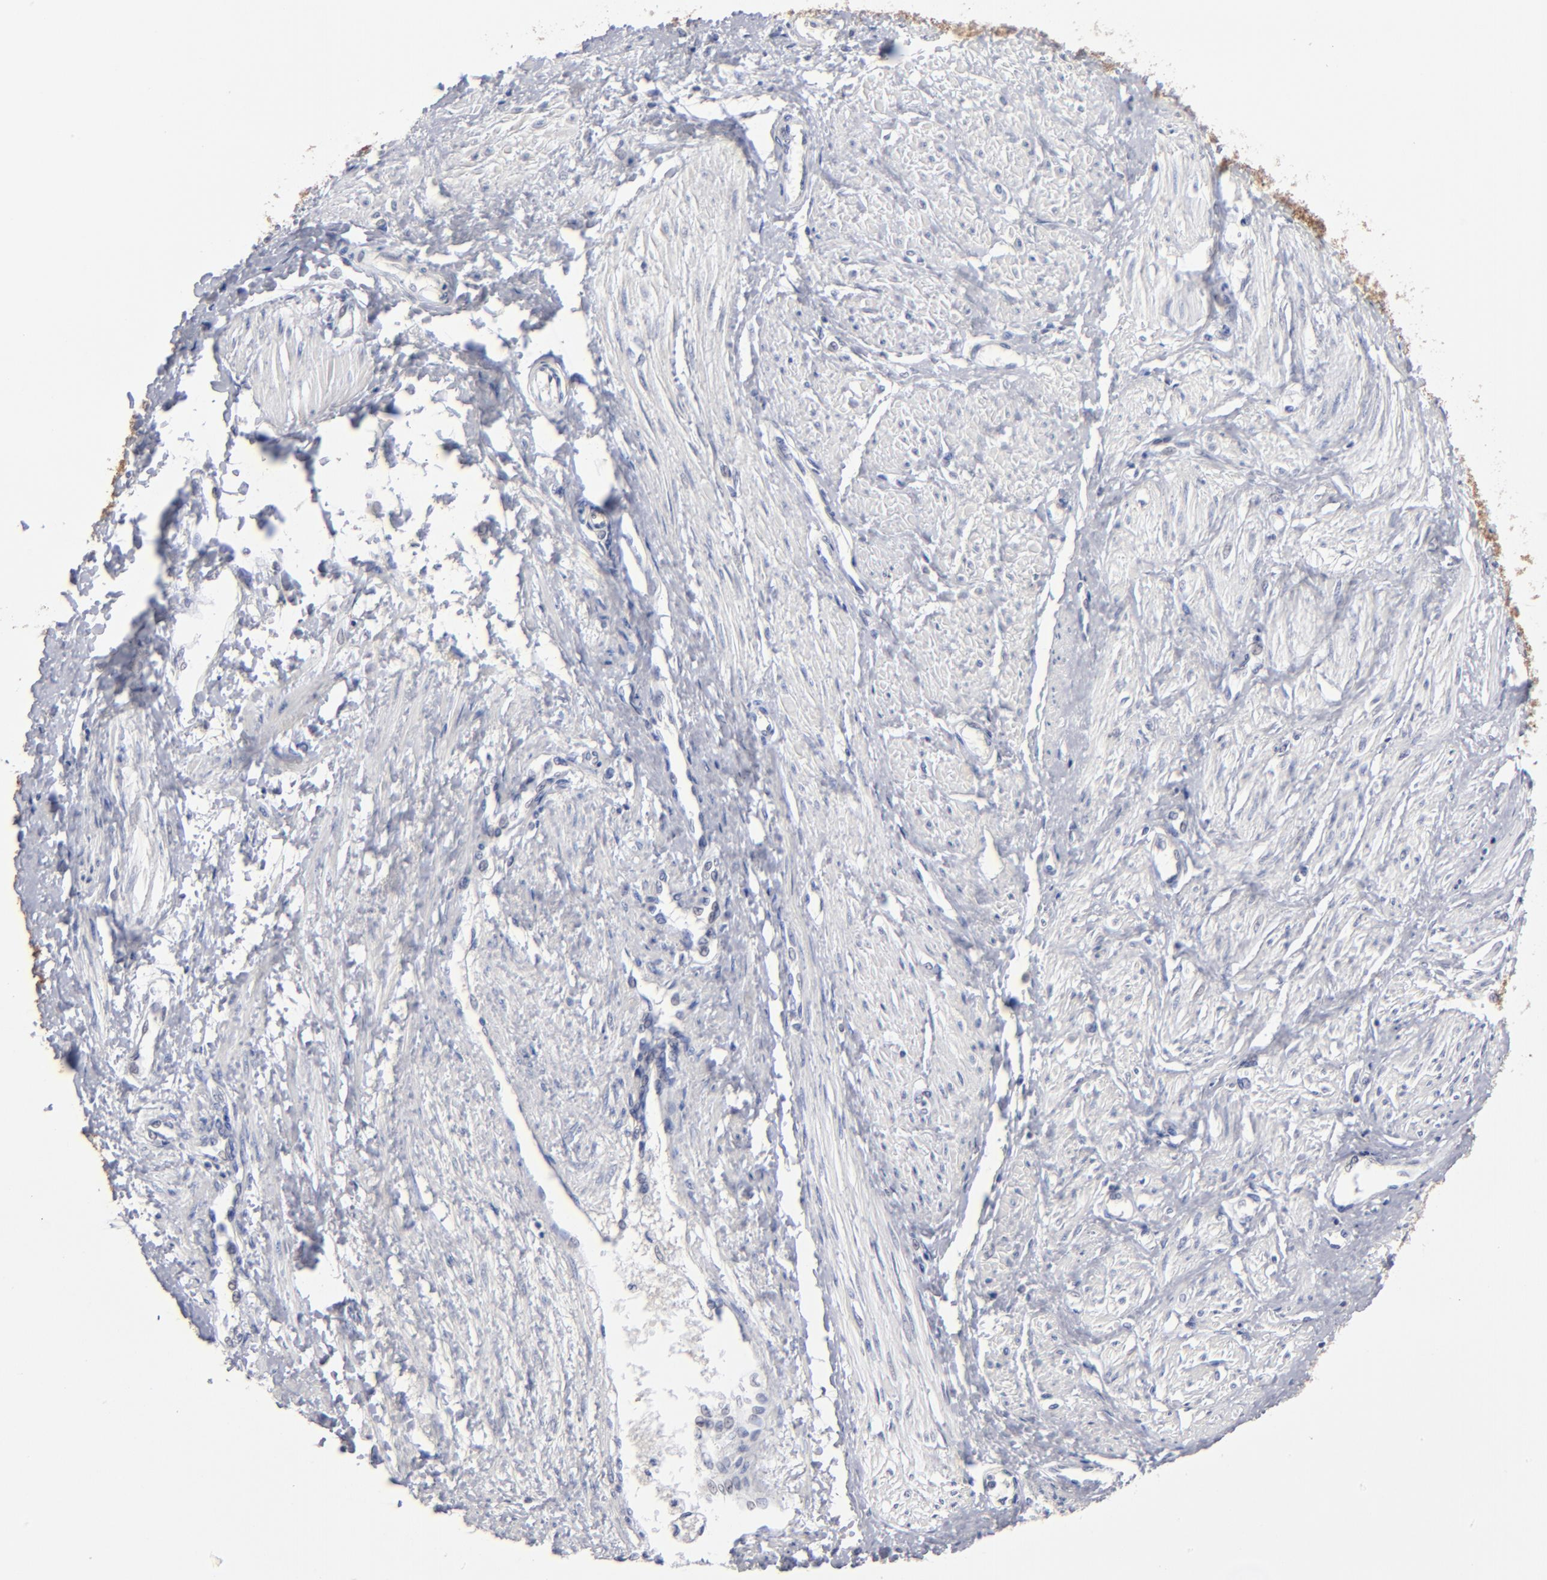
{"staining": {"intensity": "negative", "quantity": "none", "location": "none"}, "tissue": "smooth muscle", "cell_type": "Smooth muscle cells", "image_type": "normal", "snomed": [{"axis": "morphology", "description": "Normal tissue, NOS"}, {"axis": "topography", "description": "Smooth muscle"}, {"axis": "topography", "description": "Uterus"}], "caption": "Human smooth muscle stained for a protein using immunohistochemistry reveals no positivity in smooth muscle cells.", "gene": "RPH3A", "patient": {"sex": "female", "age": 39}}